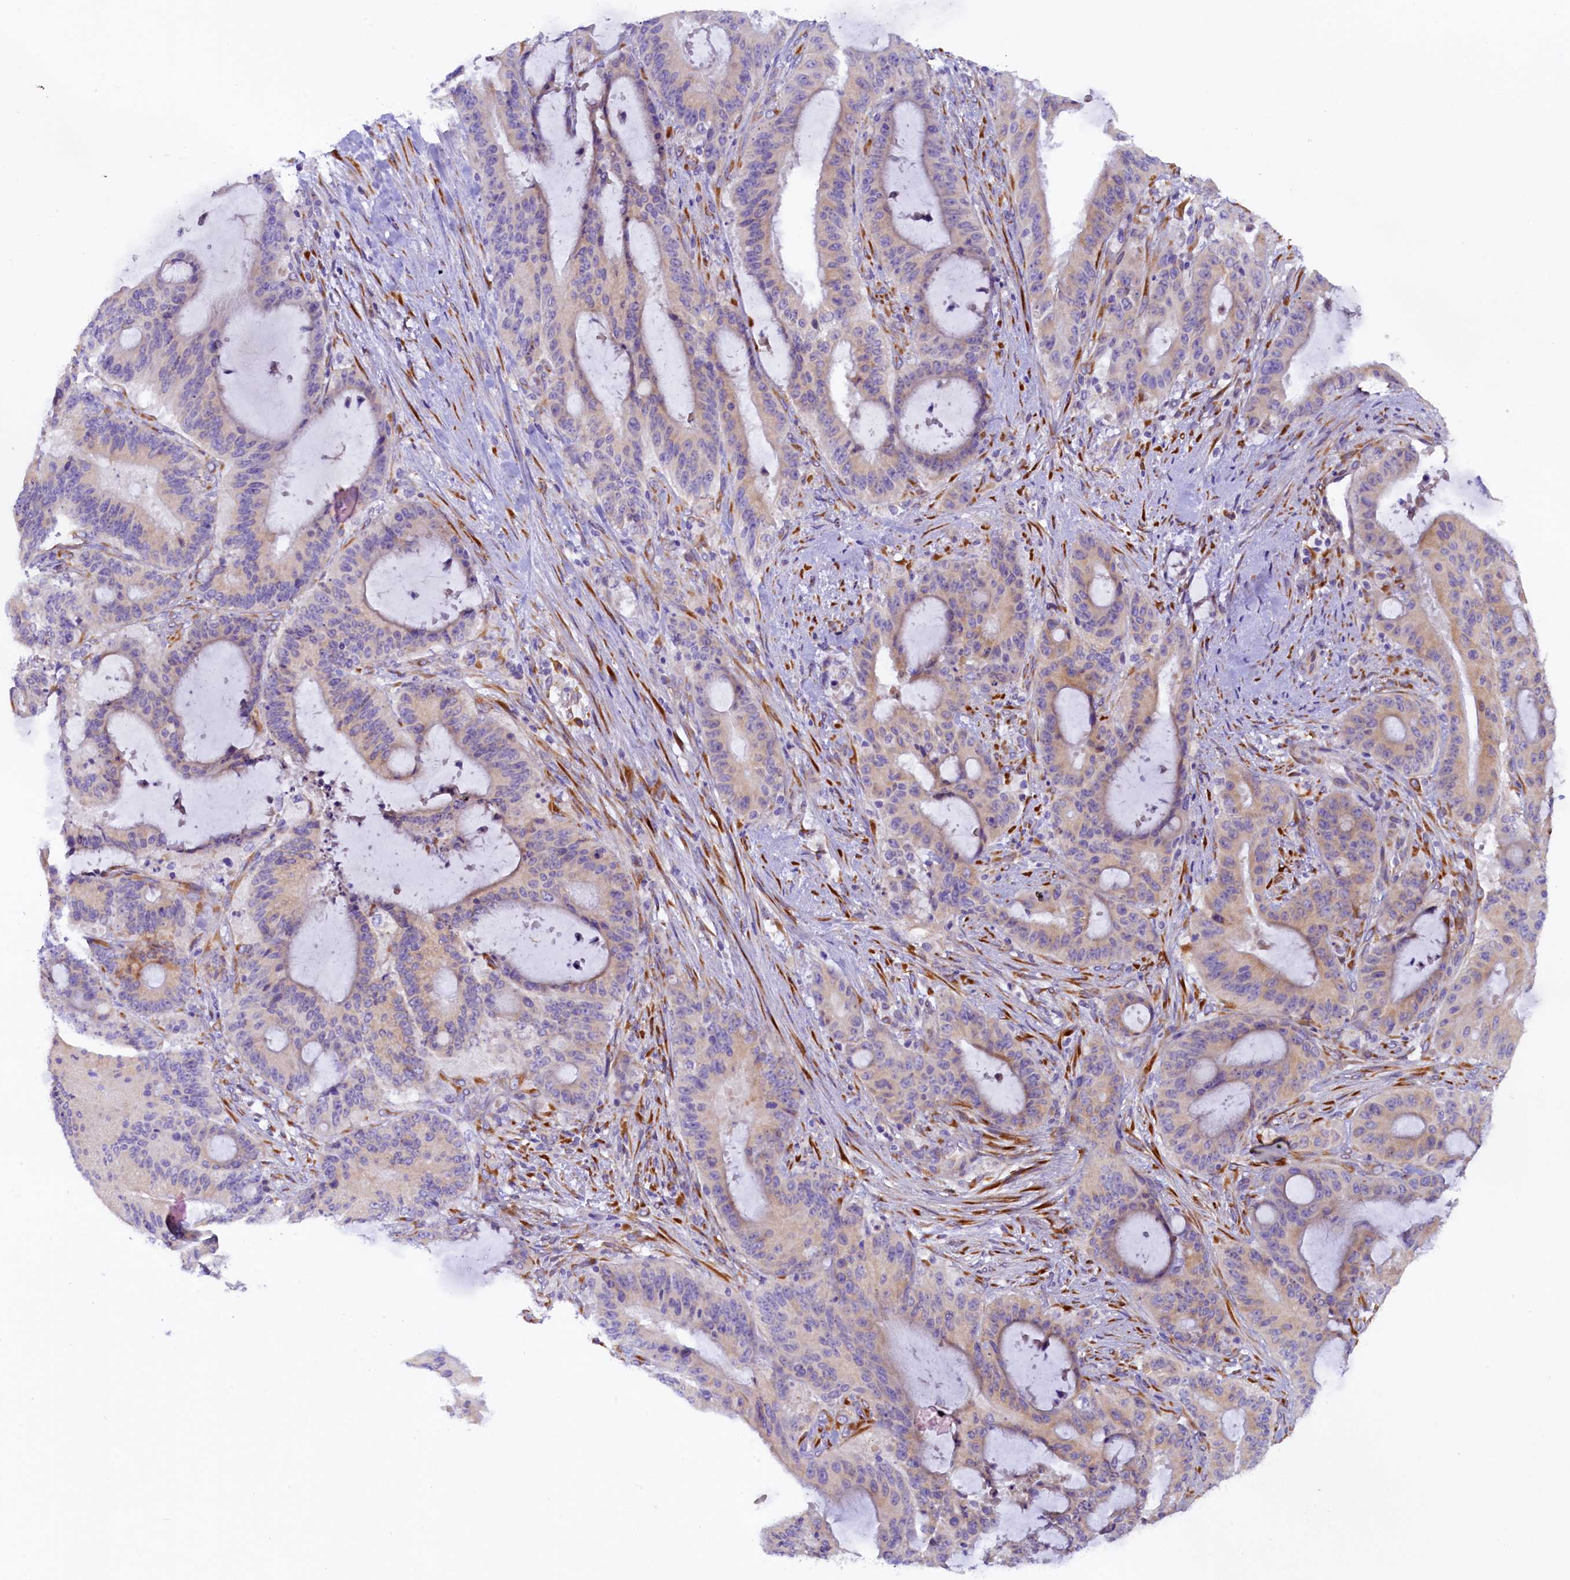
{"staining": {"intensity": "weak", "quantity": "<25%", "location": "cytoplasmic/membranous"}, "tissue": "liver cancer", "cell_type": "Tumor cells", "image_type": "cancer", "snomed": [{"axis": "morphology", "description": "Normal tissue, NOS"}, {"axis": "morphology", "description": "Cholangiocarcinoma"}, {"axis": "topography", "description": "Liver"}, {"axis": "topography", "description": "Peripheral nerve tissue"}], "caption": "Liver cholangiocarcinoma stained for a protein using IHC shows no staining tumor cells.", "gene": "SSC5D", "patient": {"sex": "female", "age": 73}}